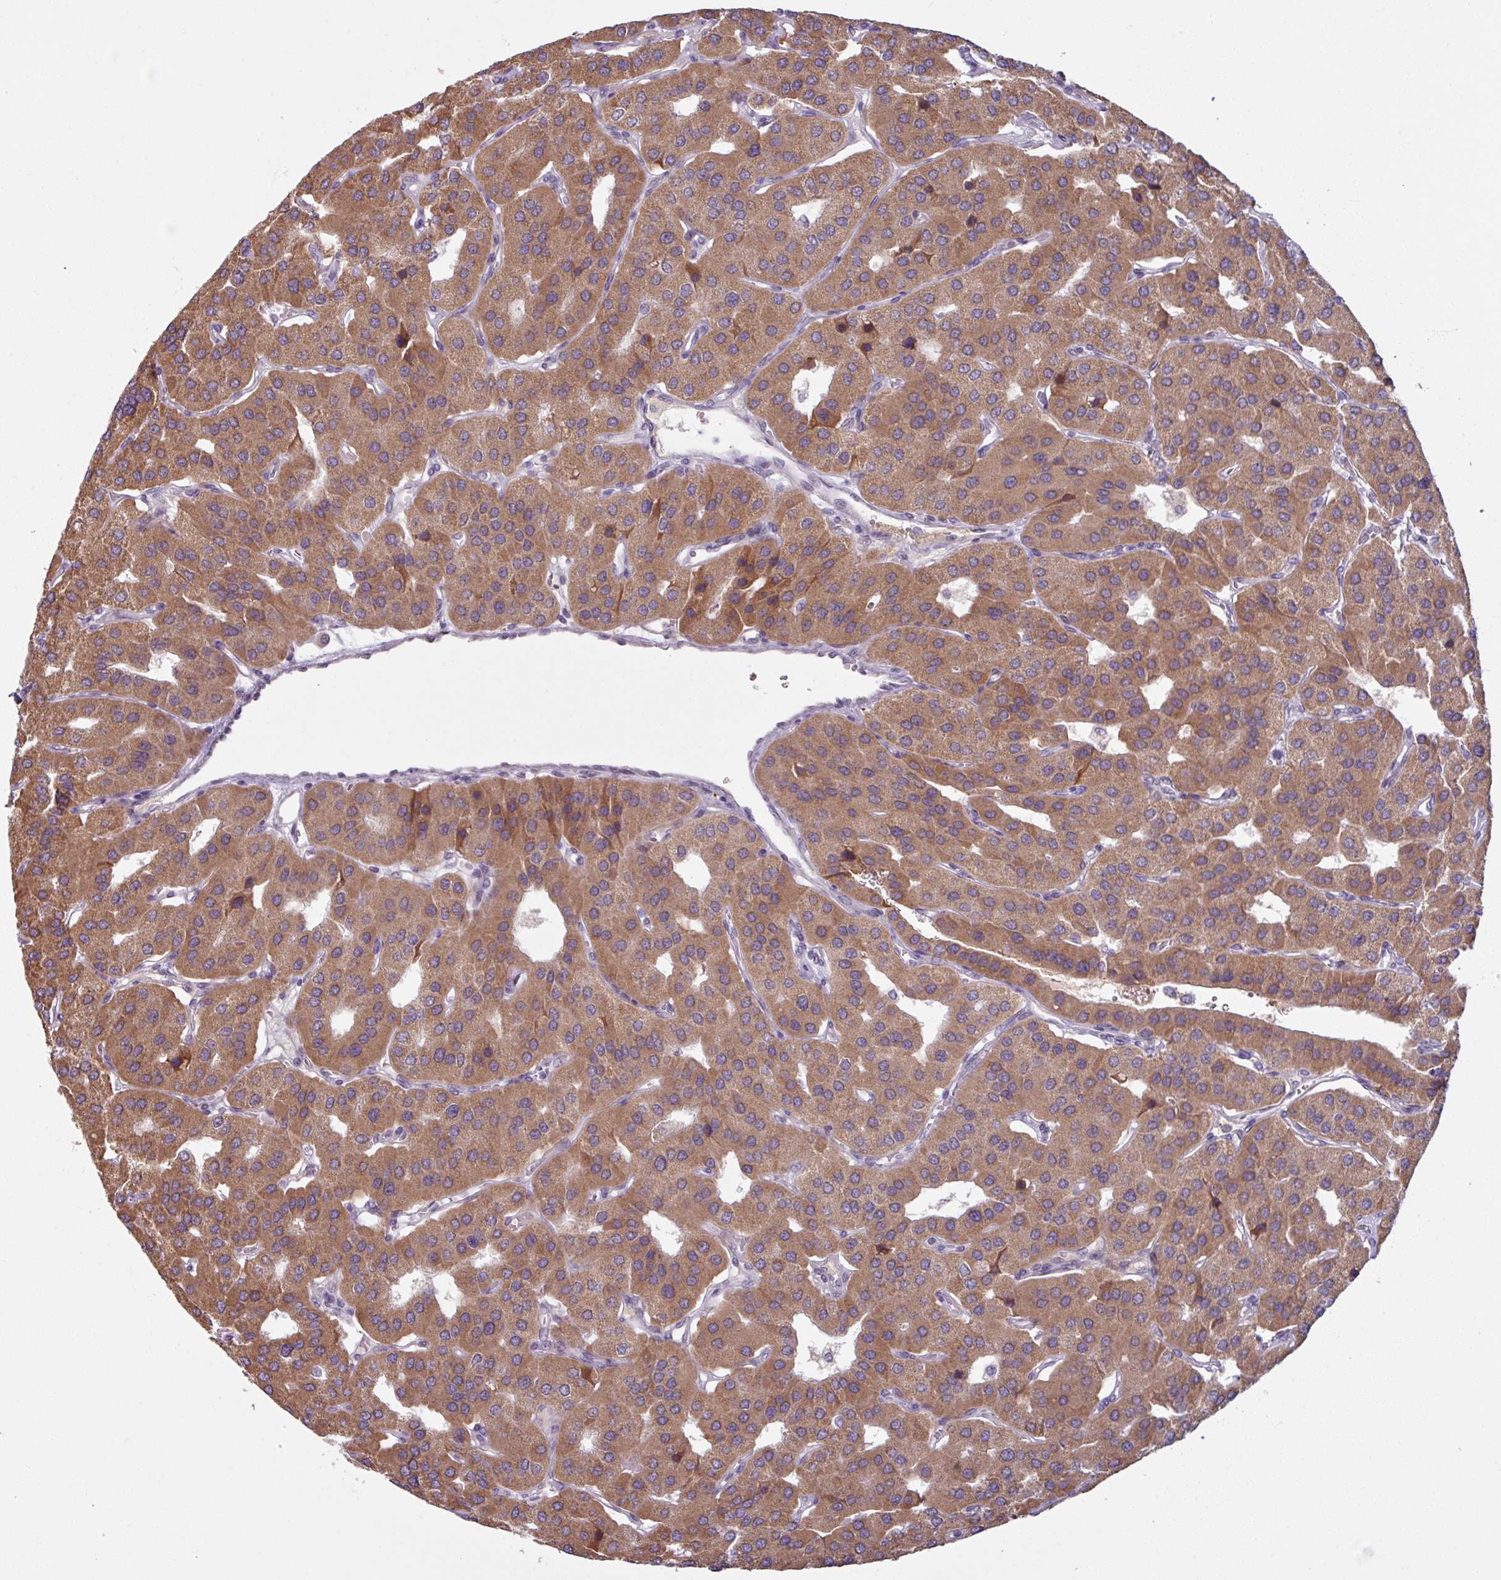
{"staining": {"intensity": "moderate", "quantity": ">75%", "location": "cytoplasmic/membranous"}, "tissue": "parathyroid gland", "cell_type": "Glandular cells", "image_type": "normal", "snomed": [{"axis": "morphology", "description": "Normal tissue, NOS"}, {"axis": "morphology", "description": "Adenoma, NOS"}, {"axis": "topography", "description": "Parathyroid gland"}], "caption": "Human parathyroid gland stained for a protein (brown) demonstrates moderate cytoplasmic/membranous positive expression in about >75% of glandular cells.", "gene": "OGFOD3", "patient": {"sex": "female", "age": 86}}